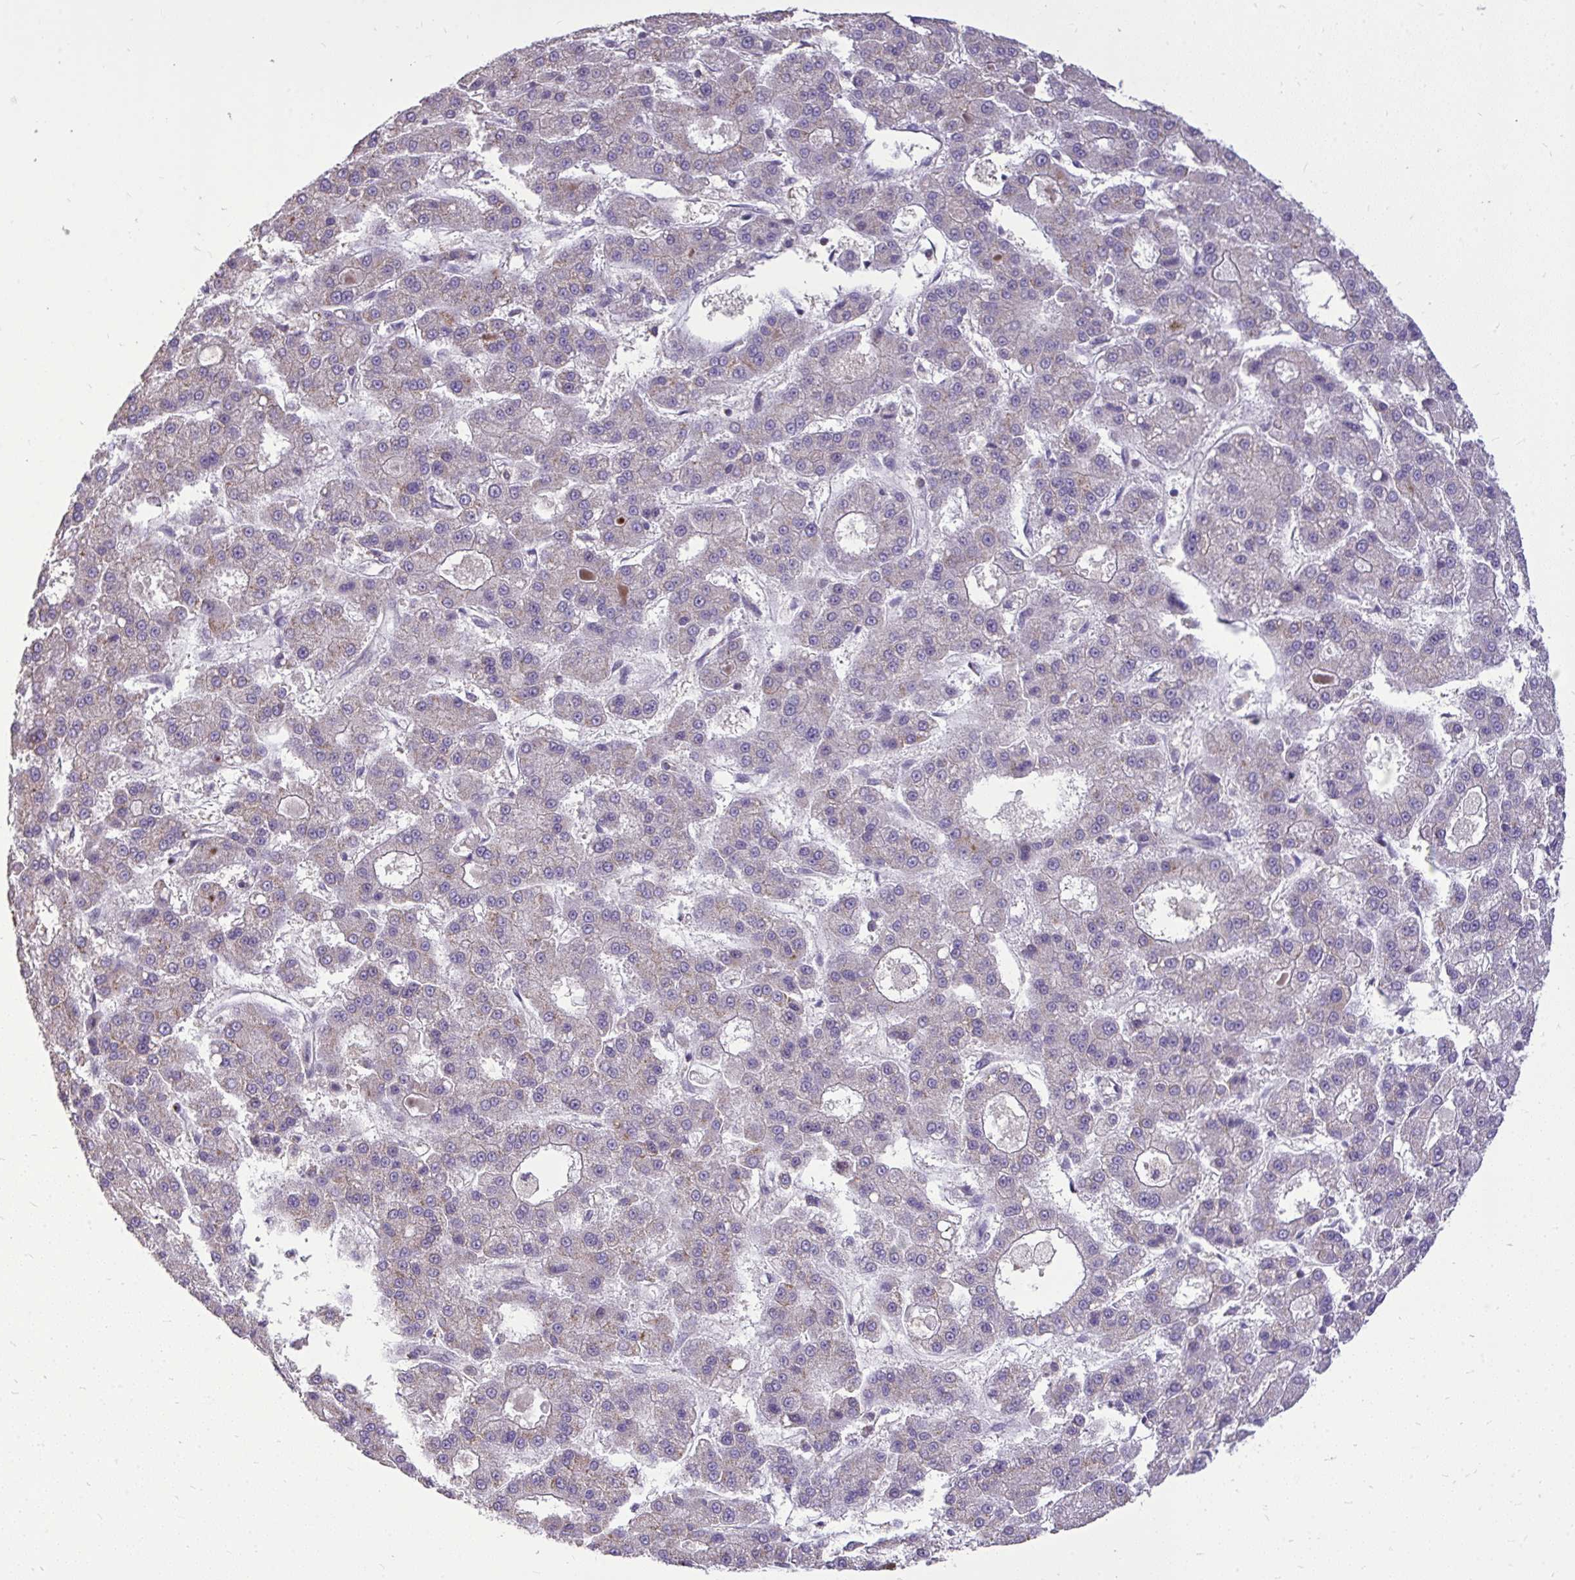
{"staining": {"intensity": "negative", "quantity": "none", "location": "none"}, "tissue": "liver cancer", "cell_type": "Tumor cells", "image_type": "cancer", "snomed": [{"axis": "morphology", "description": "Carcinoma, Hepatocellular, NOS"}, {"axis": "topography", "description": "Liver"}], "caption": "This photomicrograph is of liver cancer (hepatocellular carcinoma) stained with immunohistochemistry to label a protein in brown with the nuclei are counter-stained blue. There is no positivity in tumor cells. The staining was performed using DAB to visualize the protein expression in brown, while the nuclei were stained in blue with hematoxylin (Magnification: 20x).", "gene": "IGFL2", "patient": {"sex": "male", "age": 70}}